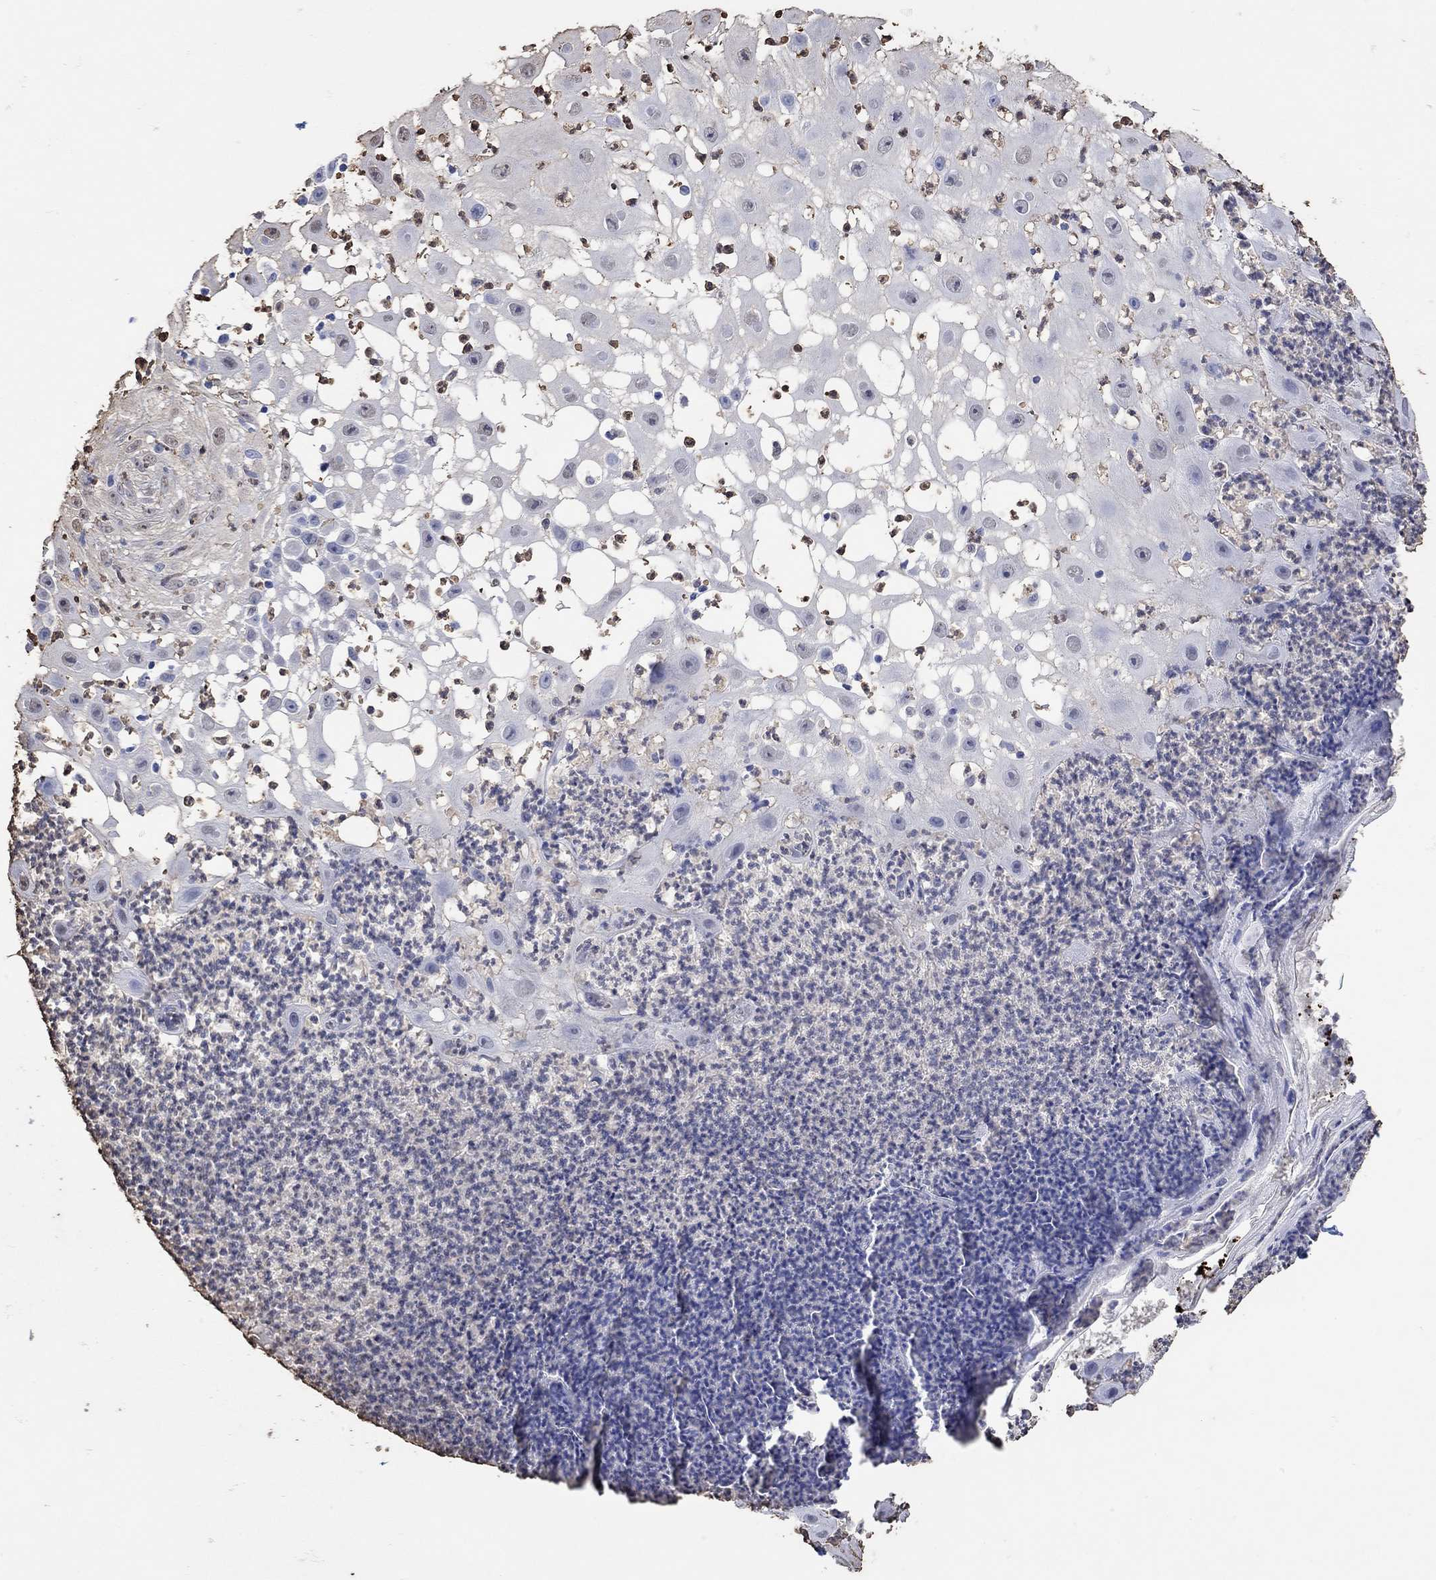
{"staining": {"intensity": "negative", "quantity": "none", "location": "none"}, "tissue": "skin cancer", "cell_type": "Tumor cells", "image_type": "cancer", "snomed": [{"axis": "morphology", "description": "Normal tissue, NOS"}, {"axis": "morphology", "description": "Squamous cell carcinoma, NOS"}, {"axis": "topography", "description": "Skin"}], "caption": "Protein analysis of squamous cell carcinoma (skin) reveals no significant staining in tumor cells.", "gene": "LINGO3", "patient": {"sex": "male", "age": 79}}